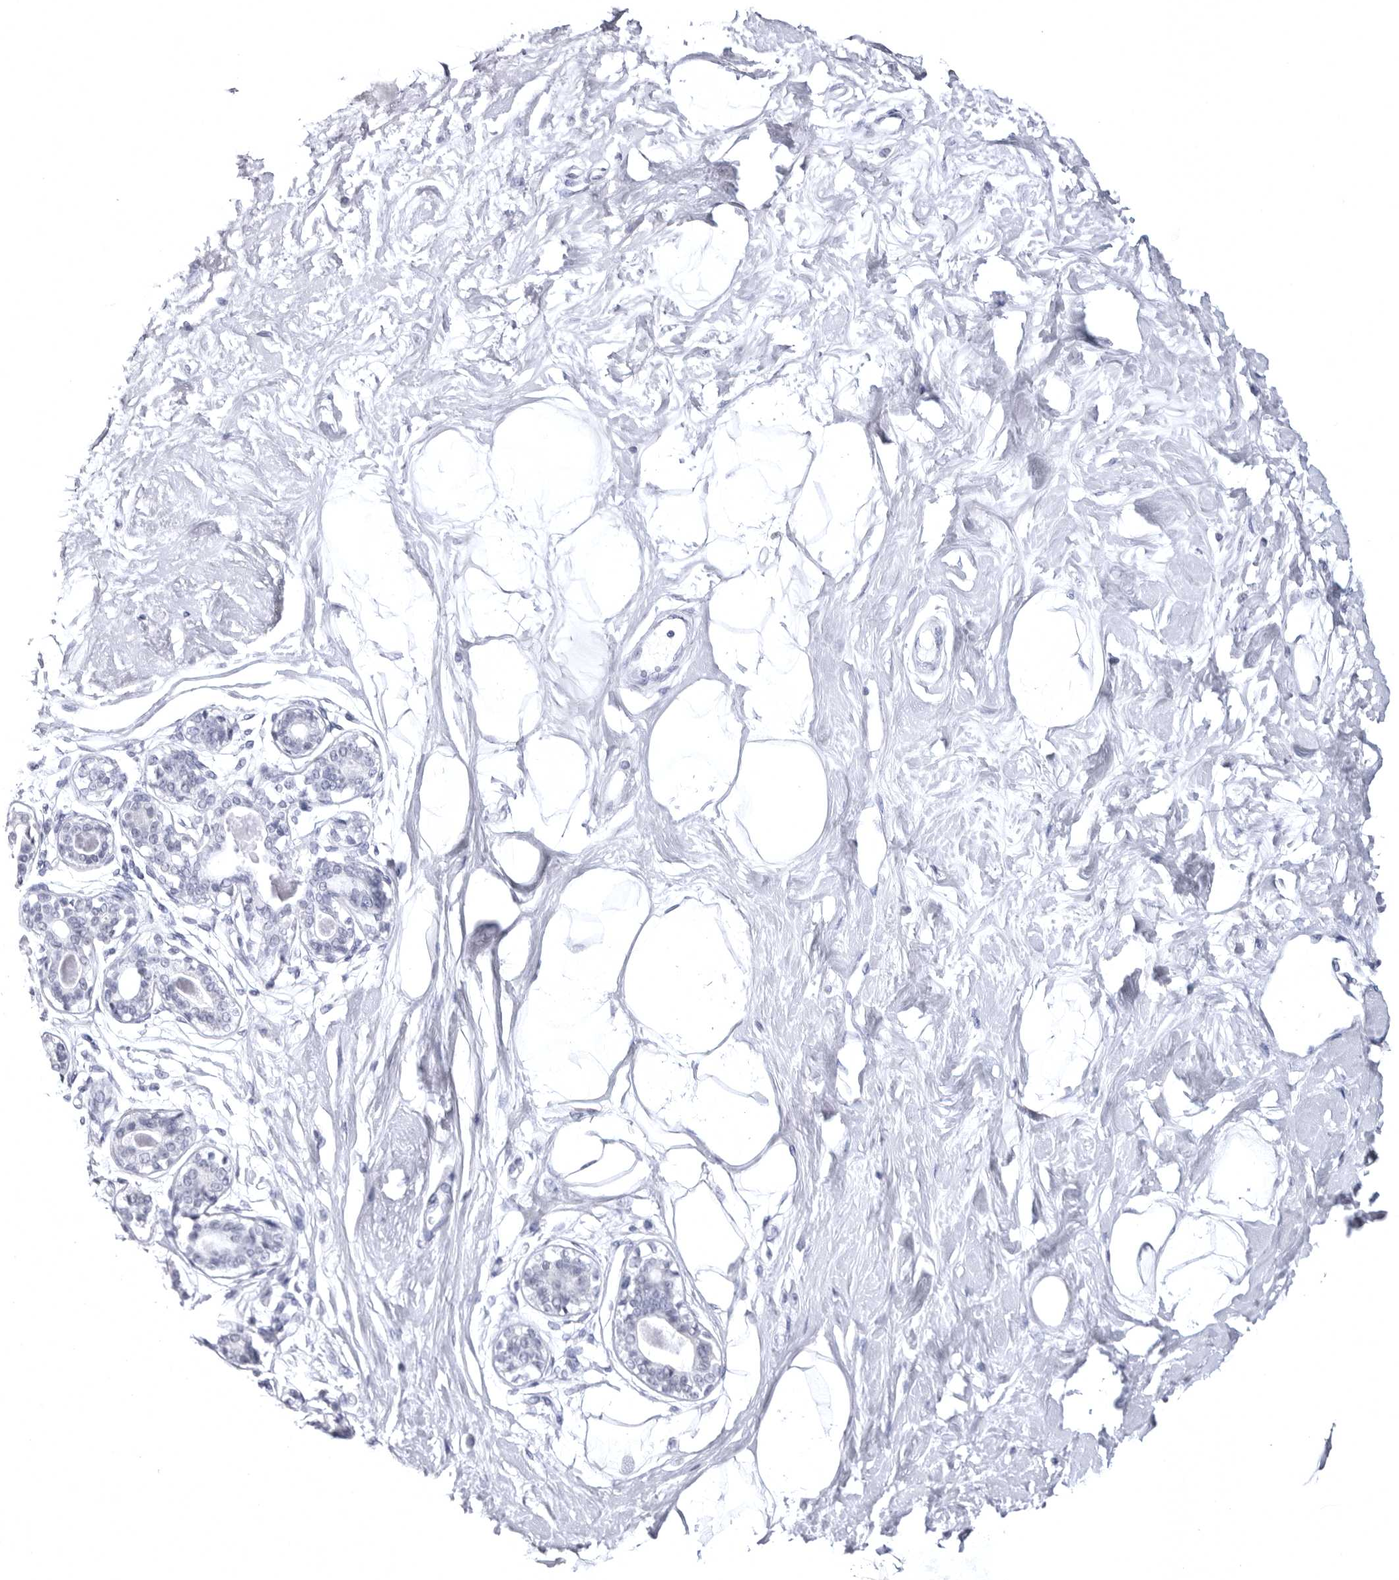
{"staining": {"intensity": "negative", "quantity": "none", "location": "none"}, "tissue": "breast", "cell_type": "Adipocytes", "image_type": "normal", "snomed": [{"axis": "morphology", "description": "Normal tissue, NOS"}, {"axis": "topography", "description": "Breast"}], "caption": "DAB (3,3'-diaminobenzidine) immunohistochemical staining of benign human breast demonstrates no significant staining in adipocytes.", "gene": "STAP2", "patient": {"sex": "female", "age": 45}}